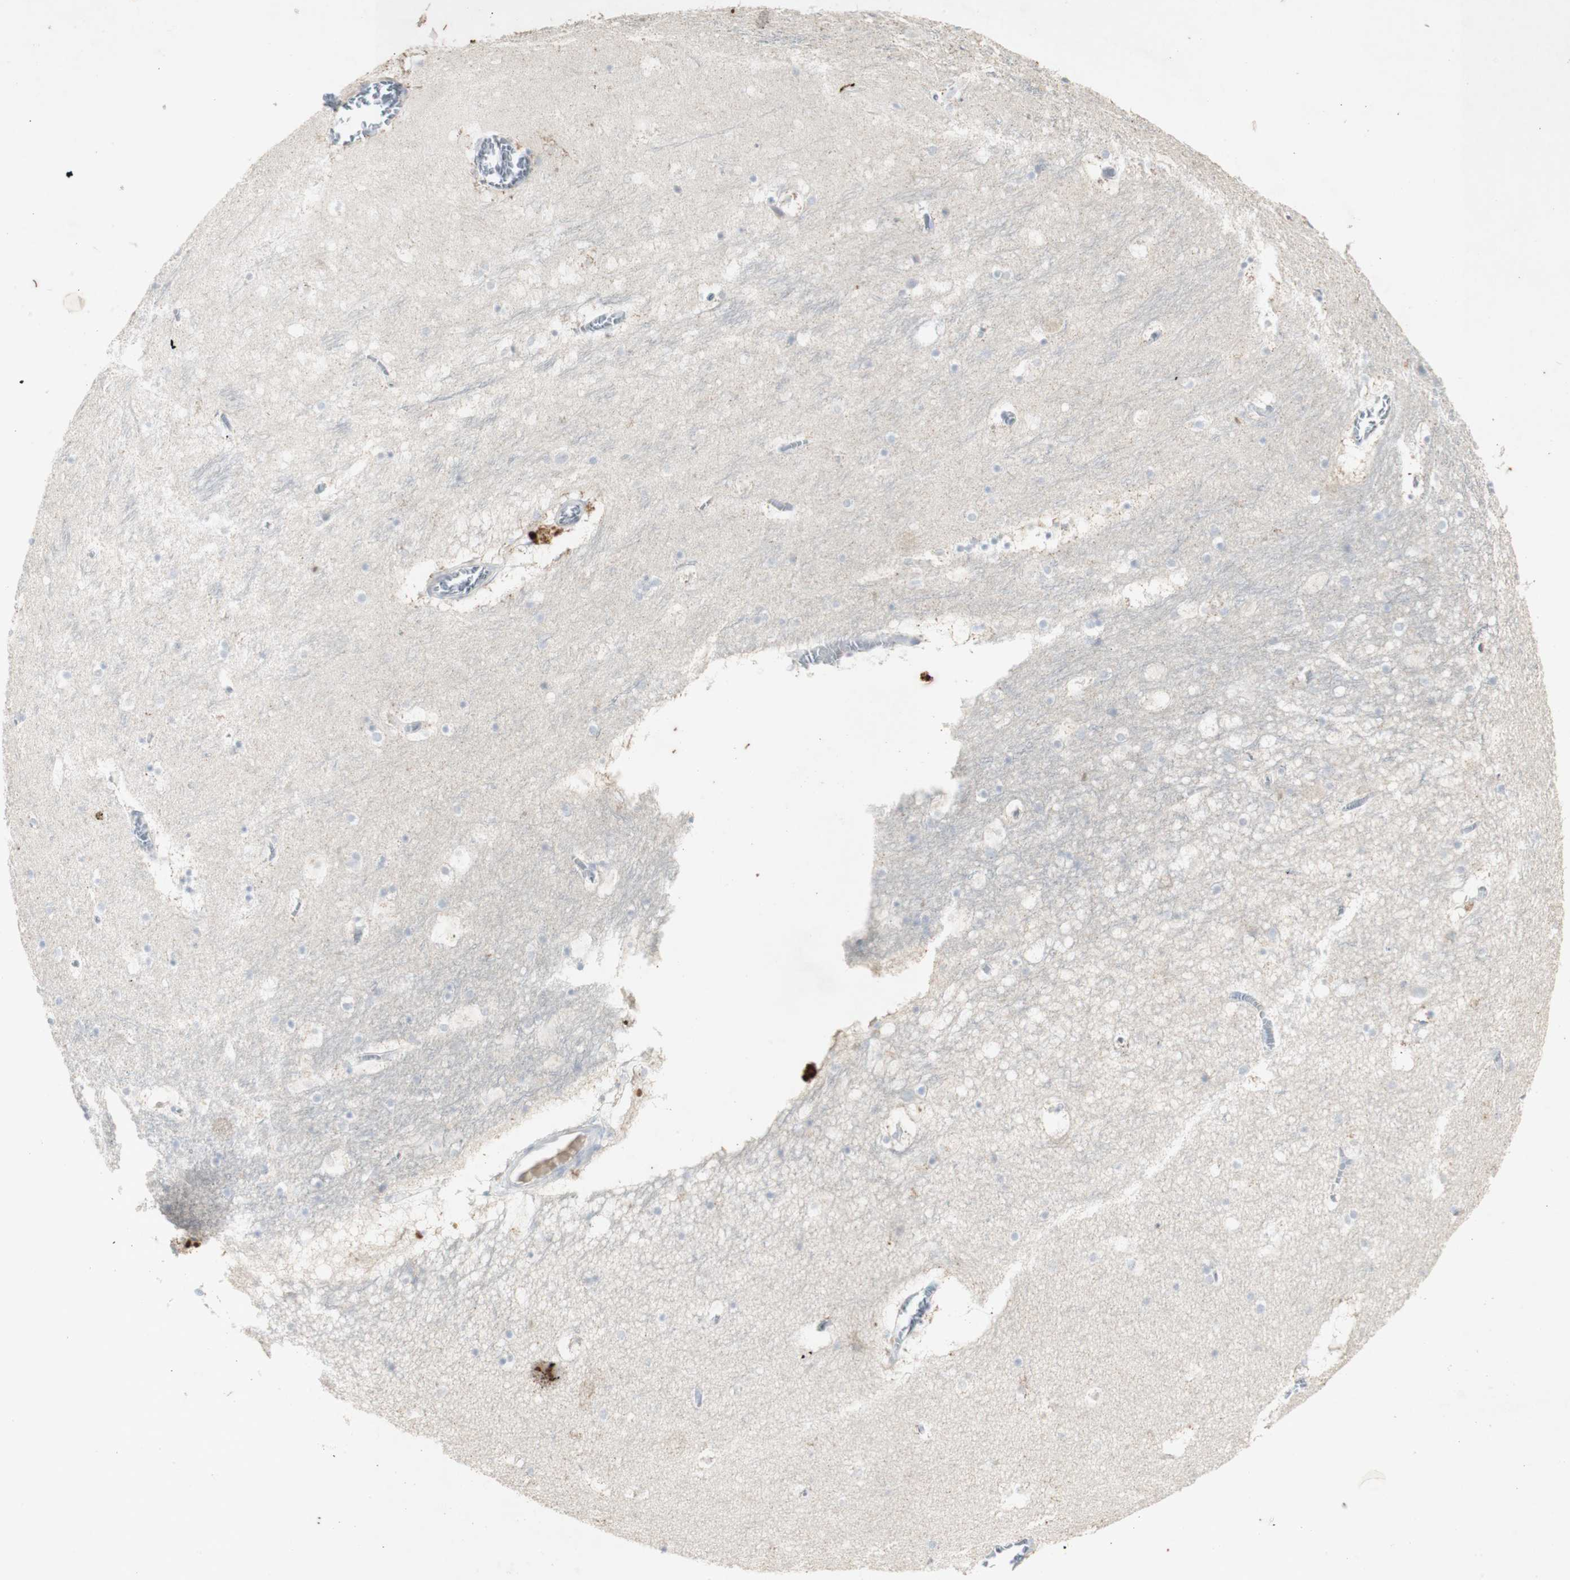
{"staining": {"intensity": "negative", "quantity": "none", "location": "none"}, "tissue": "hippocampus", "cell_type": "Glial cells", "image_type": "normal", "snomed": [{"axis": "morphology", "description": "Normal tissue, NOS"}, {"axis": "topography", "description": "Hippocampus"}], "caption": "Immunohistochemistry histopathology image of benign hippocampus: human hippocampus stained with DAB (3,3'-diaminobenzidine) demonstrates no significant protein expression in glial cells.", "gene": "INS", "patient": {"sex": "male", "age": 45}}